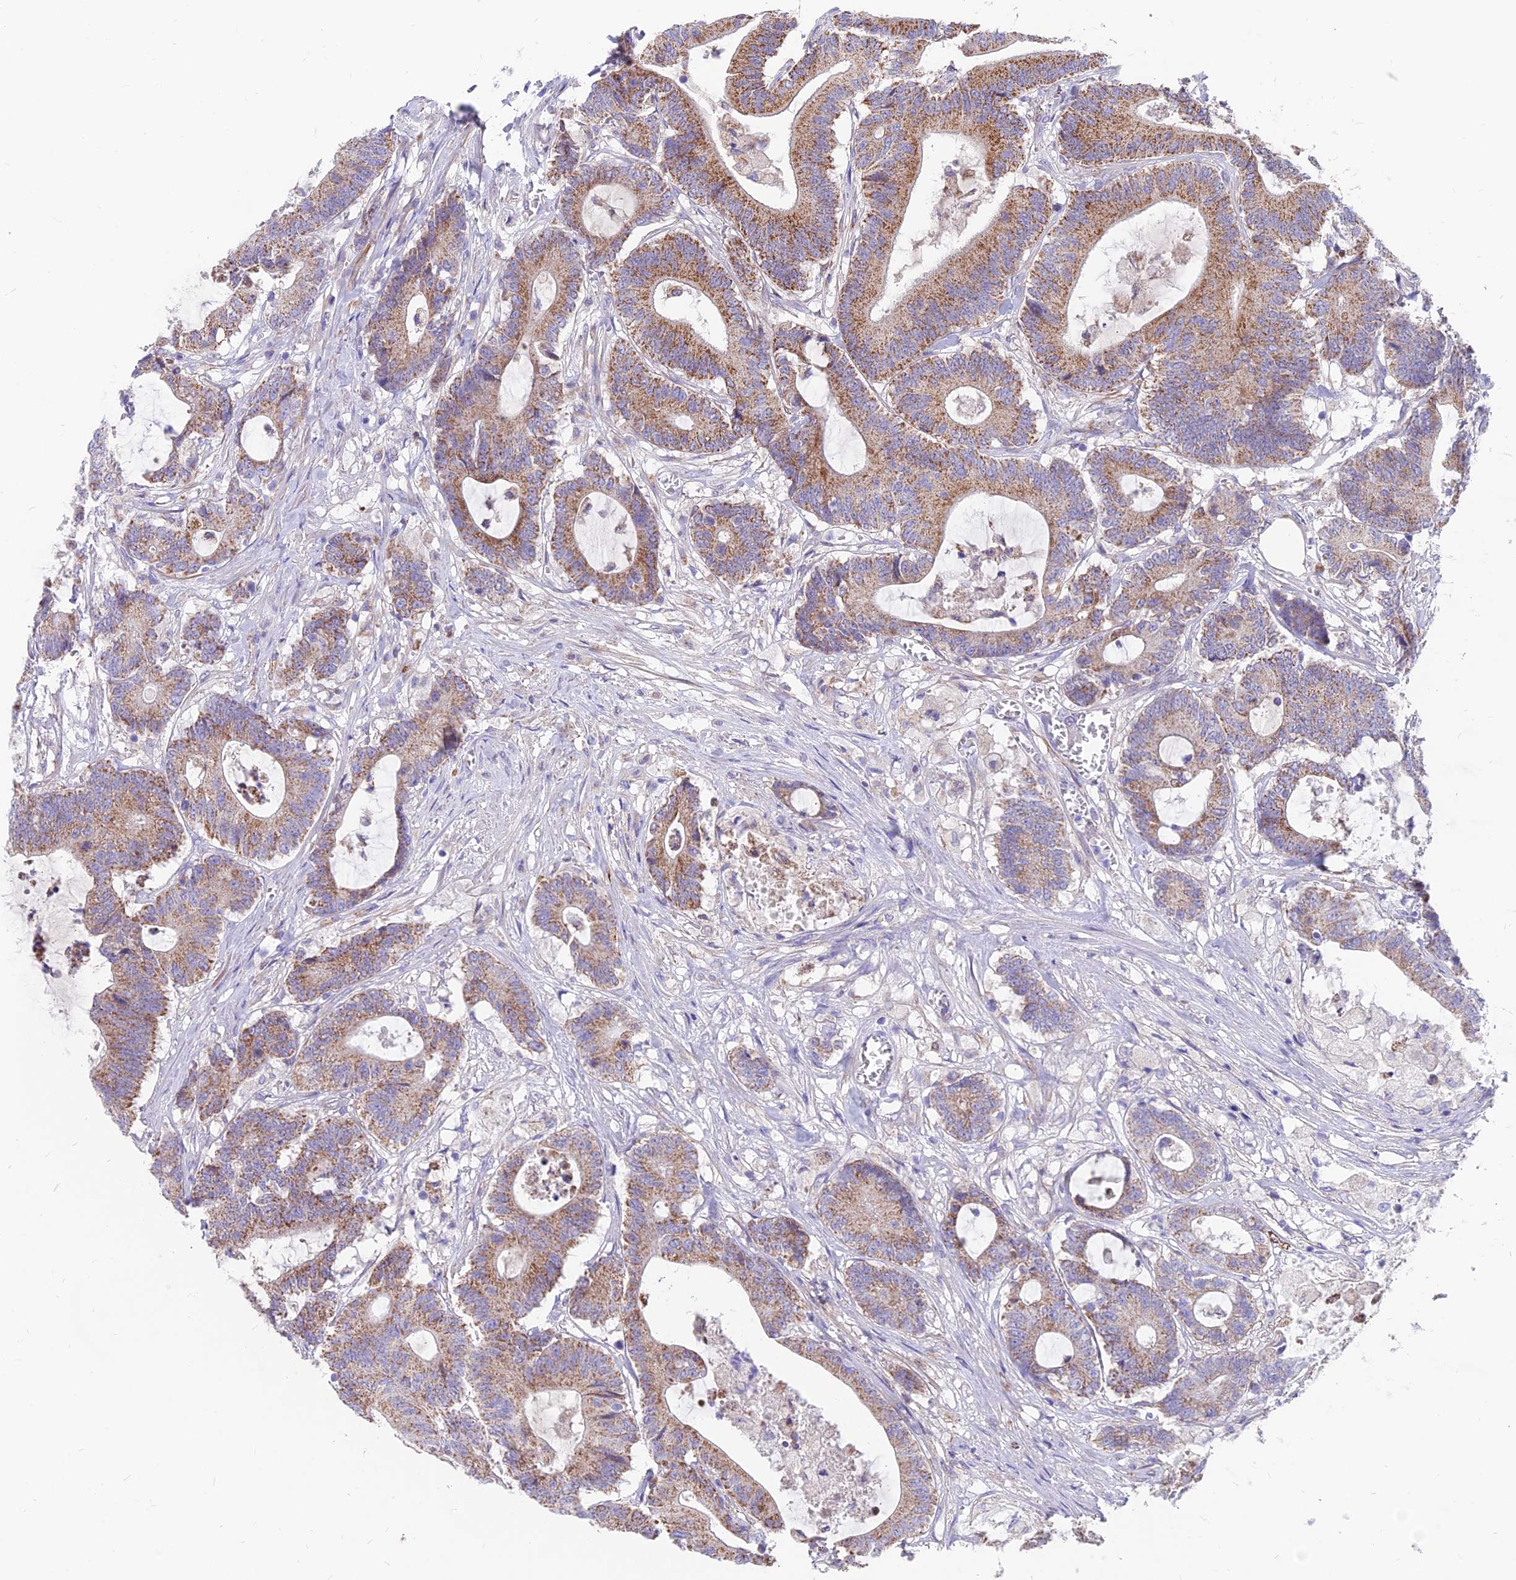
{"staining": {"intensity": "moderate", "quantity": ">75%", "location": "cytoplasmic/membranous"}, "tissue": "colorectal cancer", "cell_type": "Tumor cells", "image_type": "cancer", "snomed": [{"axis": "morphology", "description": "Adenocarcinoma, NOS"}, {"axis": "topography", "description": "Colon"}], "caption": "Adenocarcinoma (colorectal) stained with a protein marker displays moderate staining in tumor cells.", "gene": "TIGD6", "patient": {"sex": "female", "age": 84}}